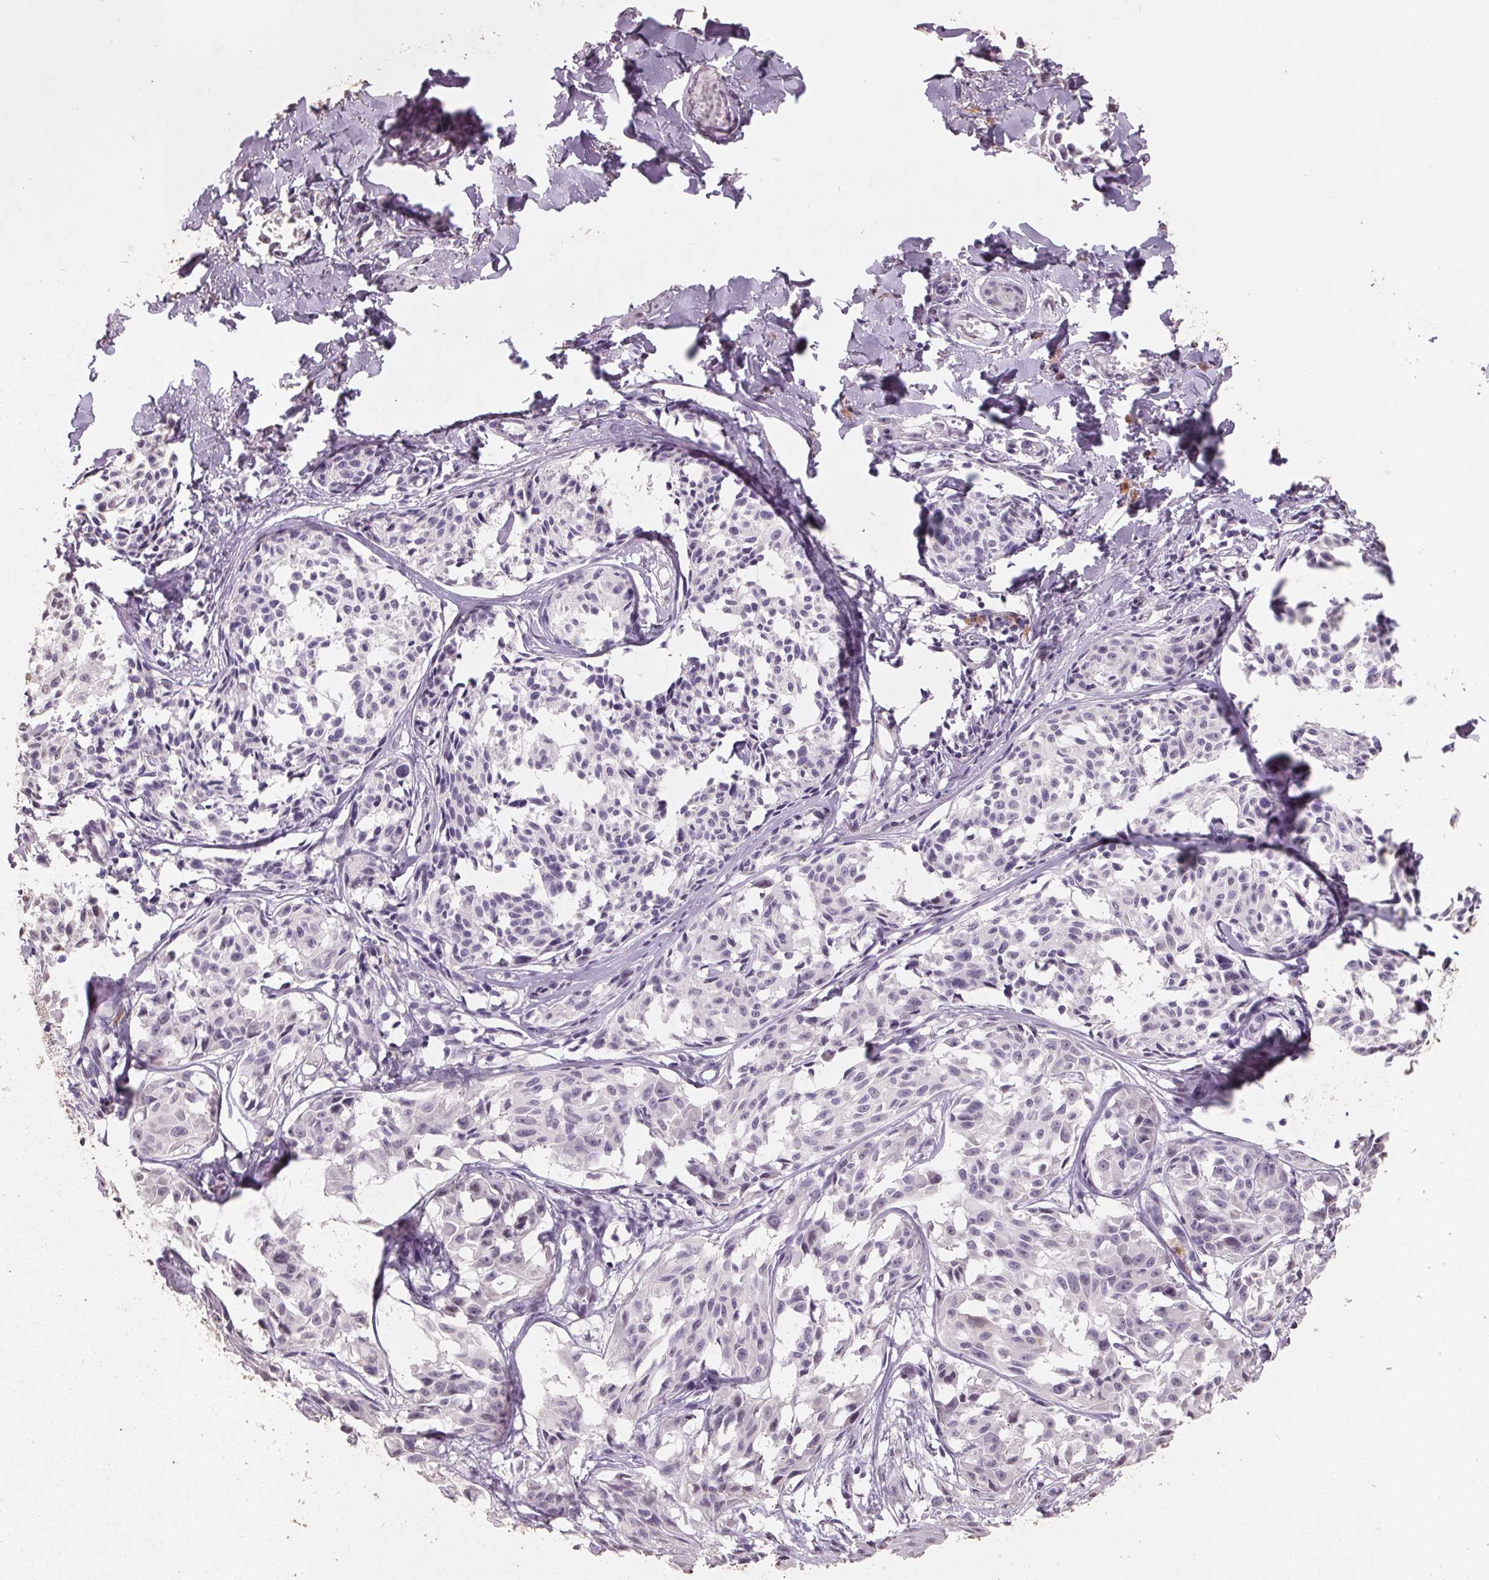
{"staining": {"intensity": "negative", "quantity": "none", "location": "none"}, "tissue": "melanoma", "cell_type": "Tumor cells", "image_type": "cancer", "snomed": [{"axis": "morphology", "description": "Malignant melanoma, NOS"}, {"axis": "topography", "description": "Skin"}], "caption": "Human melanoma stained for a protein using immunohistochemistry (IHC) exhibits no expression in tumor cells.", "gene": "FTCD", "patient": {"sex": "male", "age": 51}}